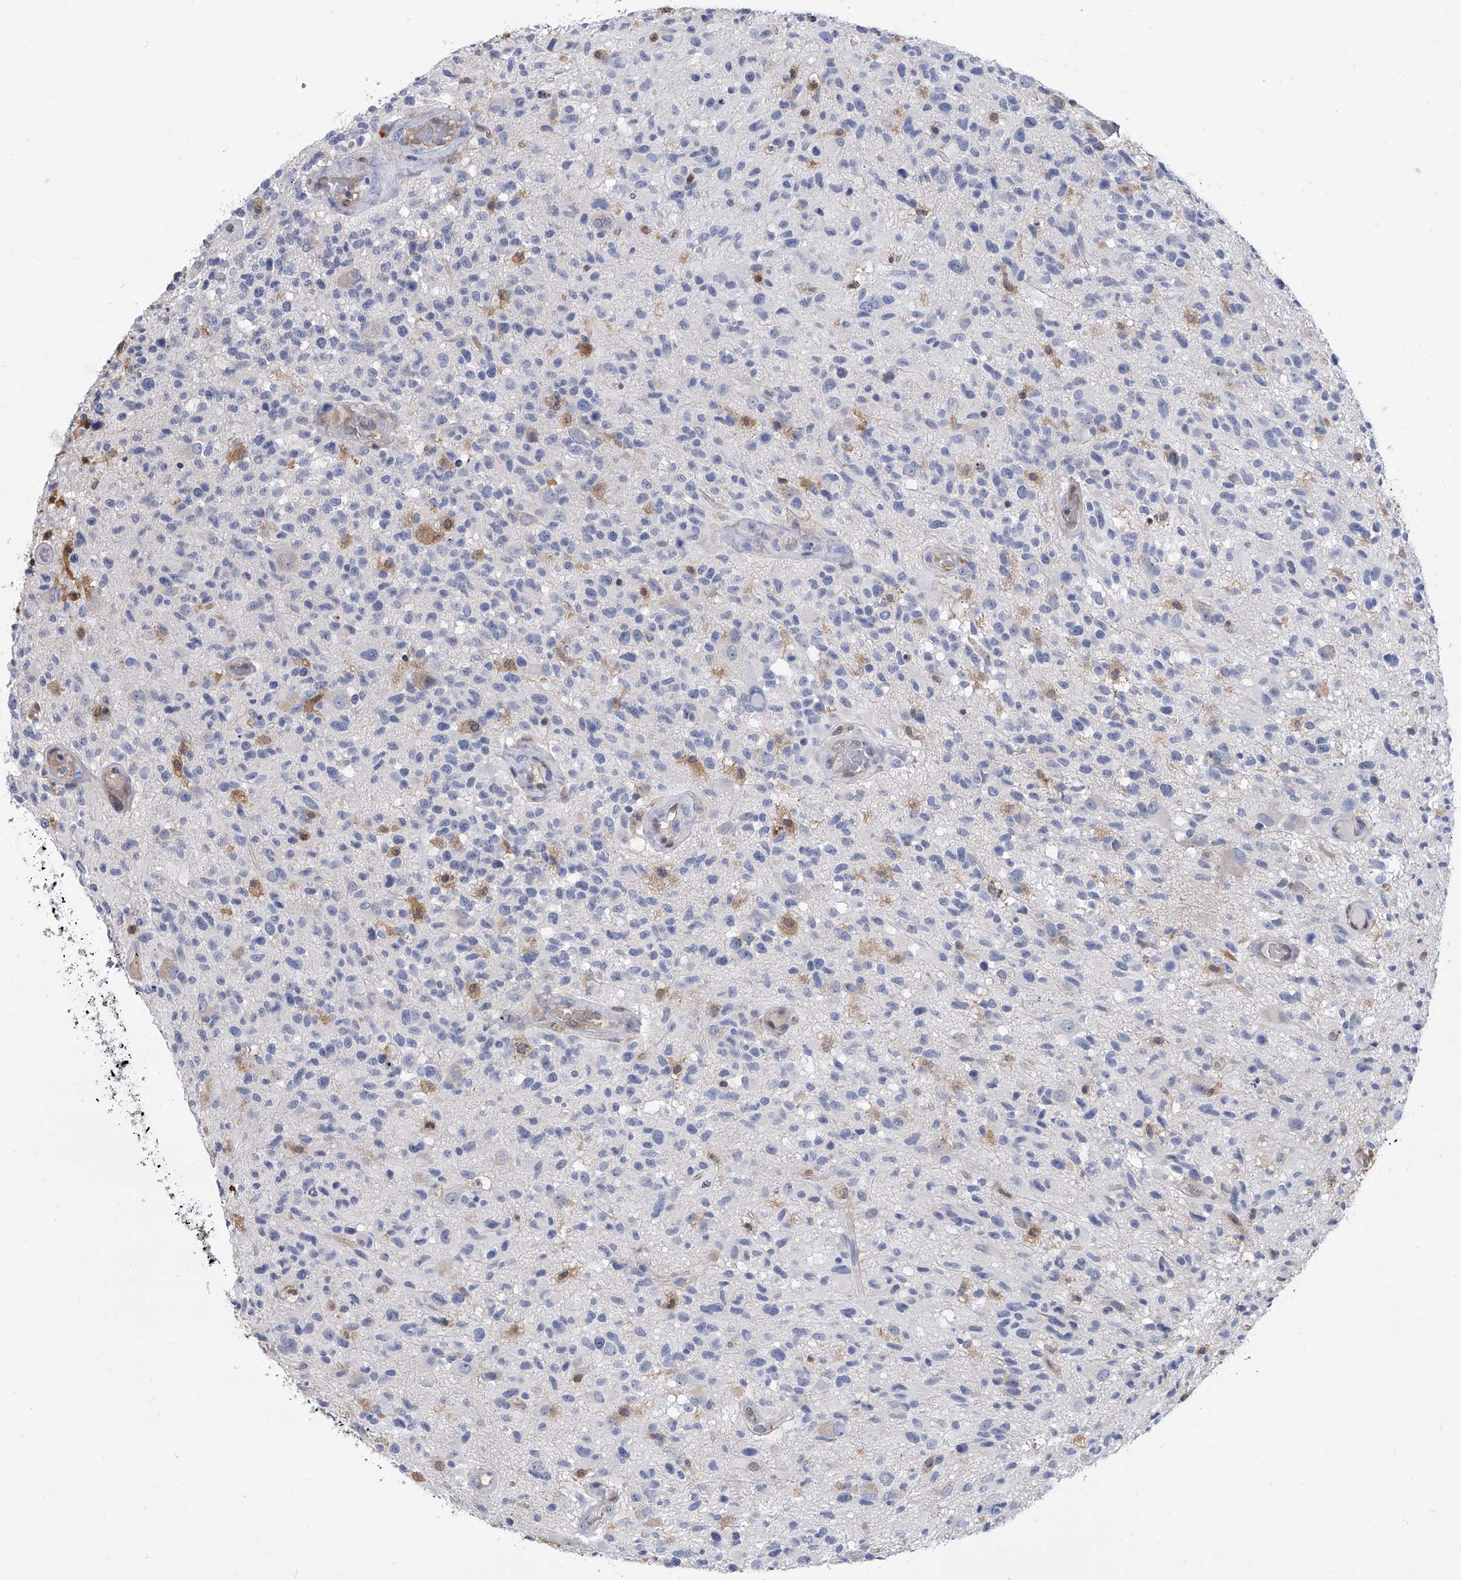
{"staining": {"intensity": "negative", "quantity": "none", "location": "none"}, "tissue": "glioma", "cell_type": "Tumor cells", "image_type": "cancer", "snomed": [{"axis": "morphology", "description": "Glioma, malignant, High grade"}, {"axis": "morphology", "description": "Glioblastoma, NOS"}, {"axis": "topography", "description": "Brain"}], "caption": "A micrograph of glioblastoma stained for a protein reveals no brown staining in tumor cells.", "gene": "SERPINB9", "patient": {"sex": "male", "age": 60}}